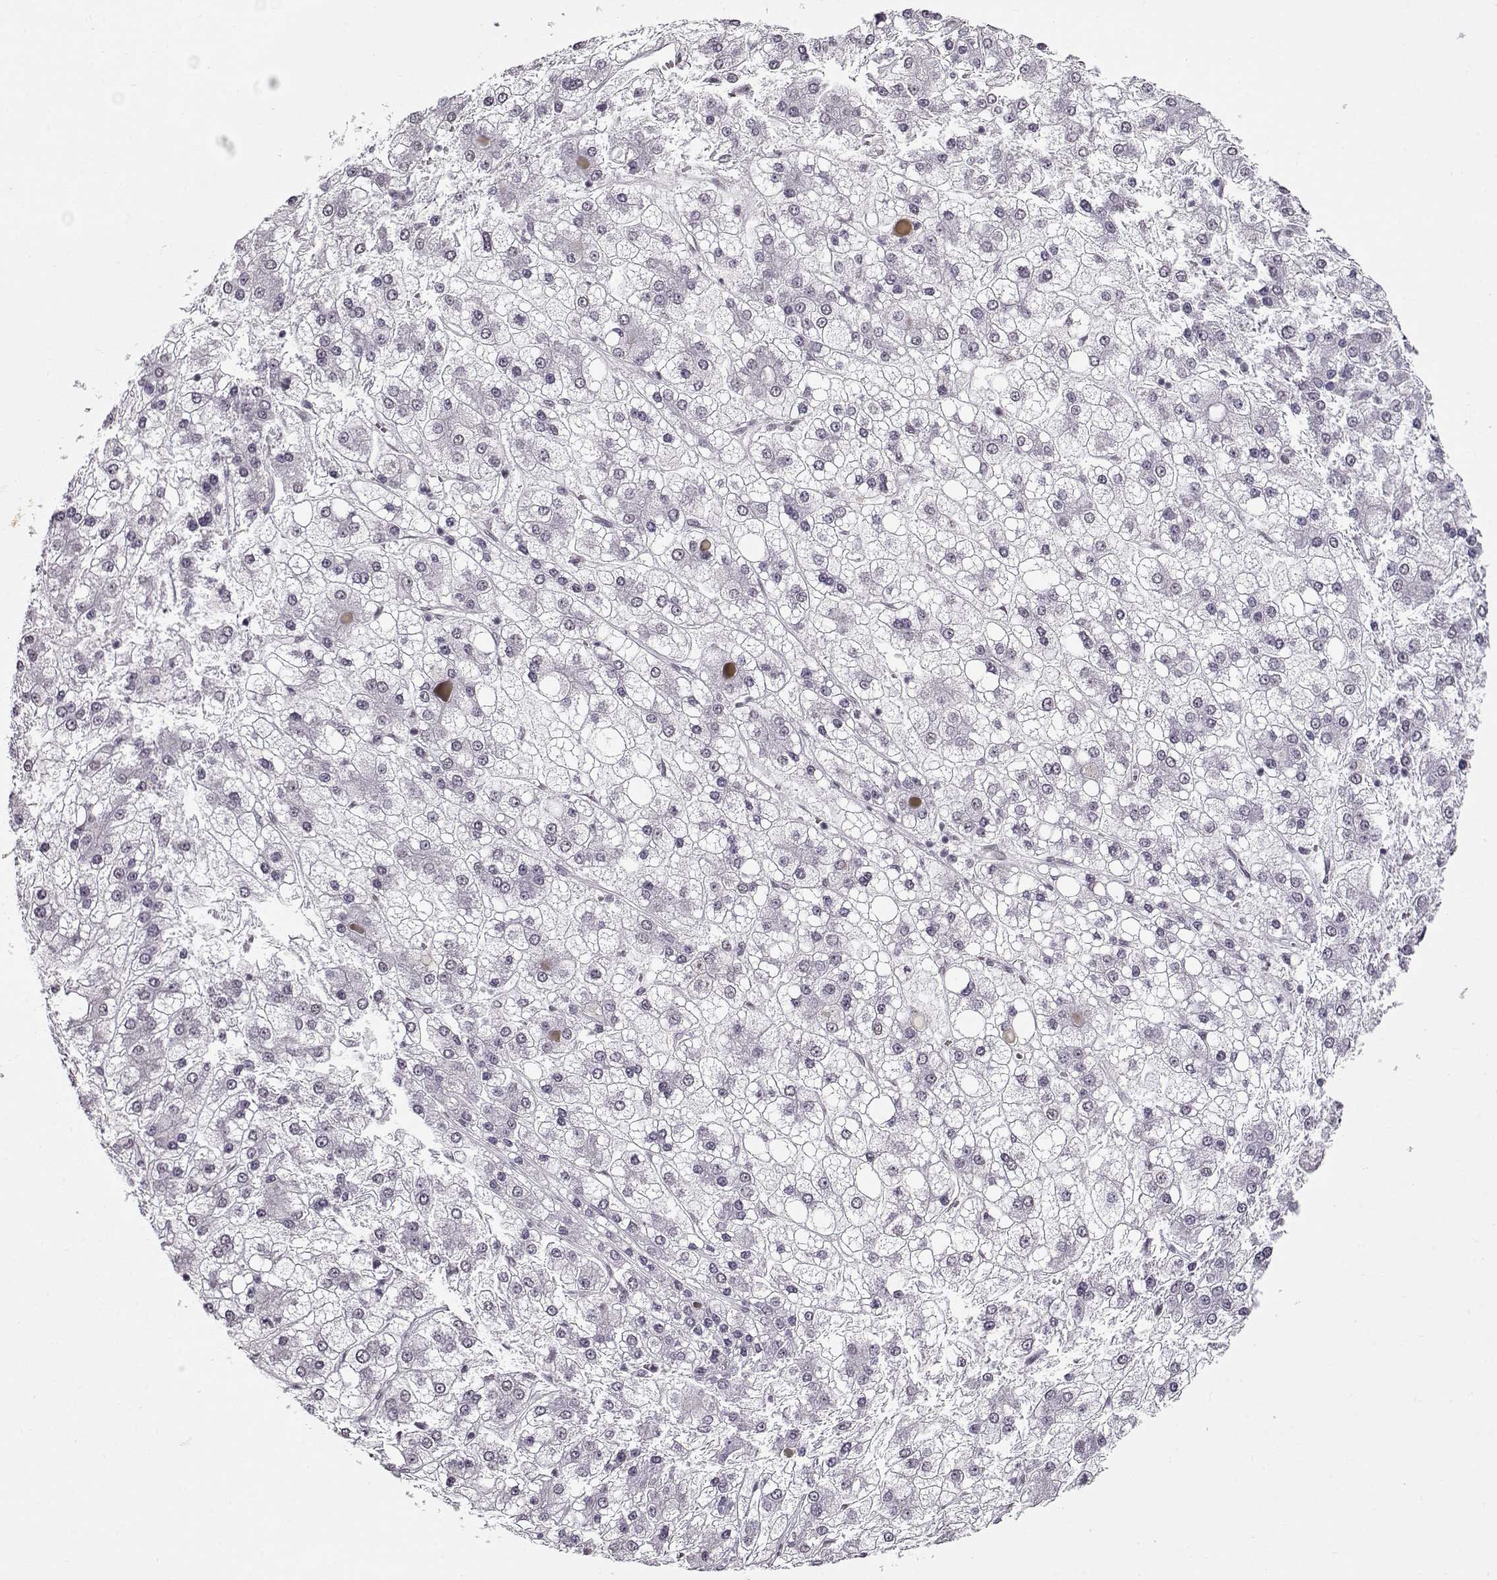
{"staining": {"intensity": "negative", "quantity": "none", "location": "none"}, "tissue": "liver cancer", "cell_type": "Tumor cells", "image_type": "cancer", "snomed": [{"axis": "morphology", "description": "Carcinoma, Hepatocellular, NOS"}, {"axis": "topography", "description": "Liver"}], "caption": "This image is of liver cancer (hepatocellular carcinoma) stained with immunohistochemistry to label a protein in brown with the nuclei are counter-stained blue. There is no staining in tumor cells. The staining is performed using DAB (3,3'-diaminobenzidine) brown chromogen with nuclei counter-stained in using hematoxylin.", "gene": "PRMT8", "patient": {"sex": "male", "age": 73}}